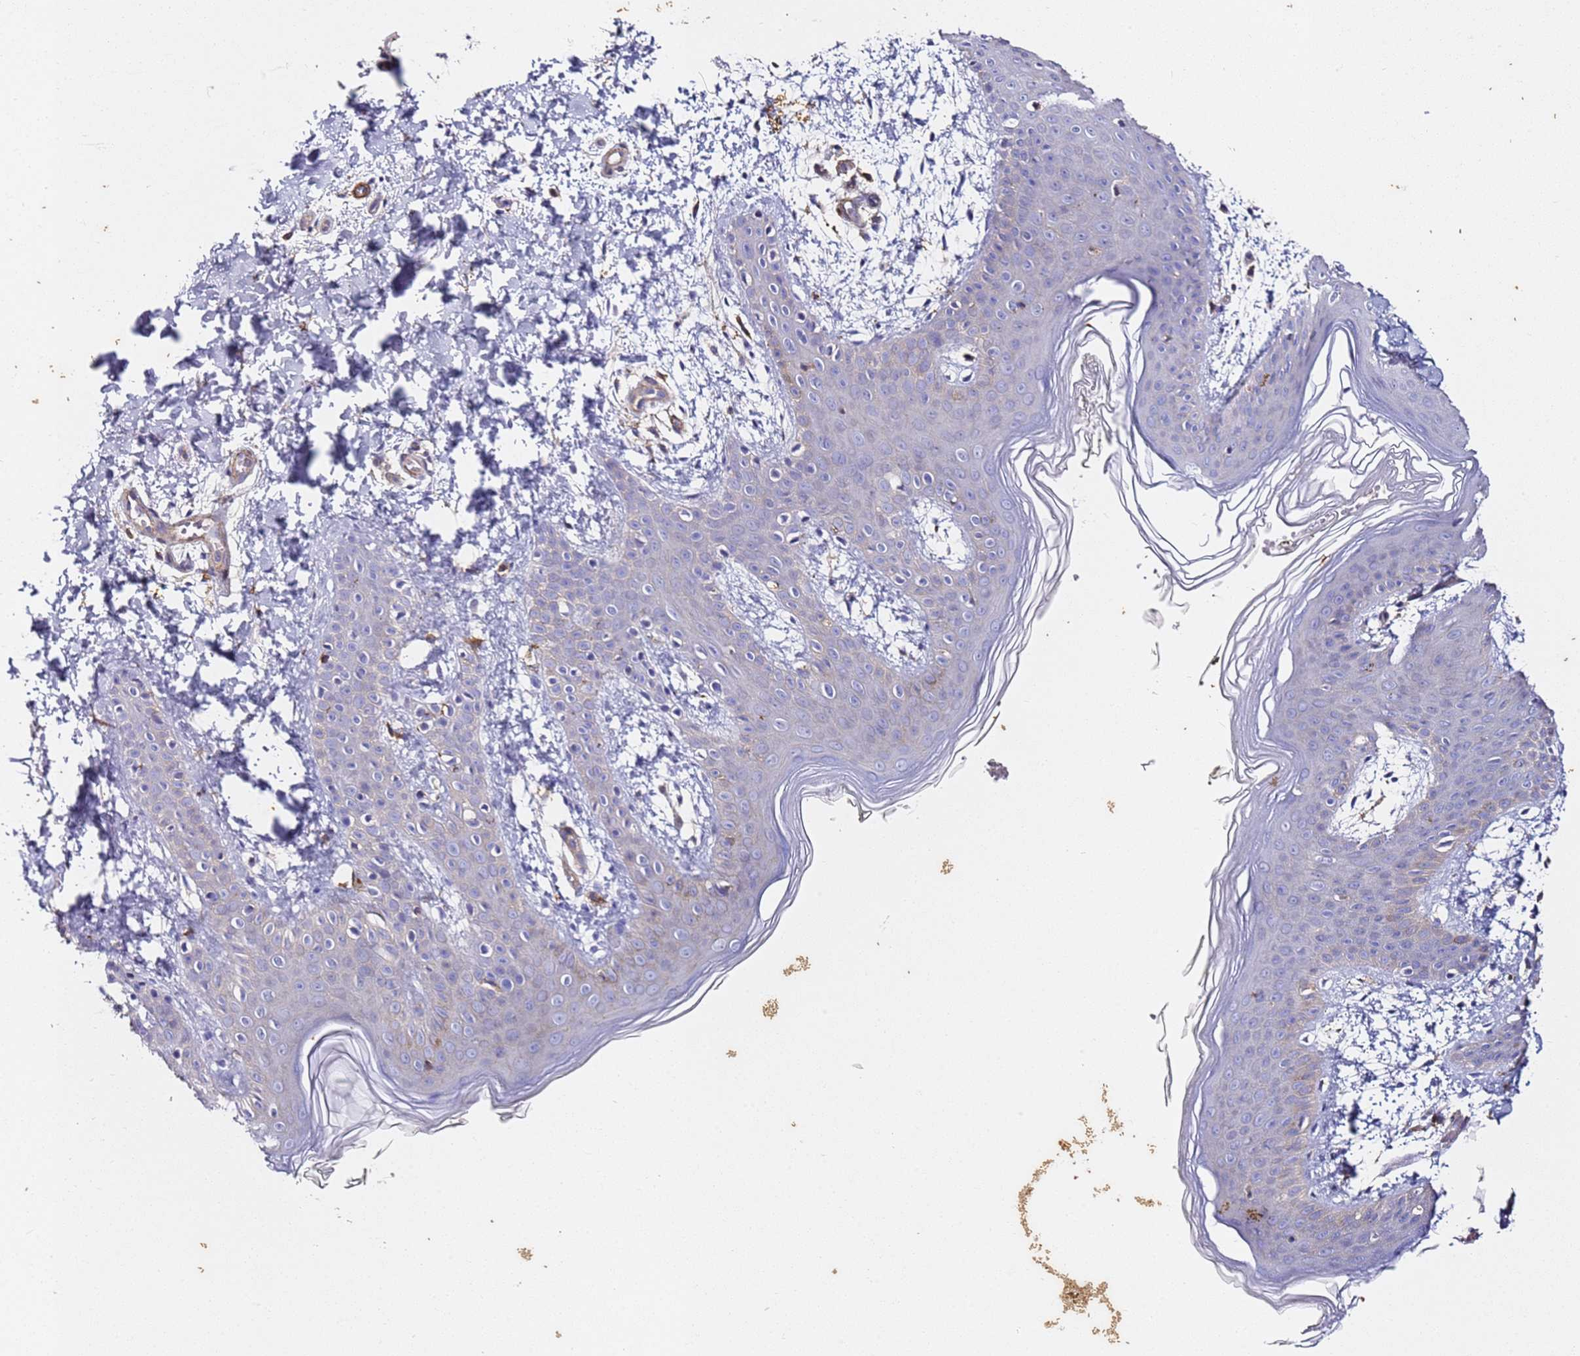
{"staining": {"intensity": "moderate", "quantity": "<25%", "location": "cytoplasmic/membranous"}, "tissue": "skin", "cell_type": "Fibroblasts", "image_type": "normal", "snomed": [{"axis": "morphology", "description": "Normal tissue, NOS"}, {"axis": "topography", "description": "Skin"}], "caption": "Immunohistochemical staining of normal skin reveals low levels of moderate cytoplasmic/membranous staining in about <25% of fibroblasts.", "gene": "ZNF671", "patient": {"sex": "male", "age": 36}}